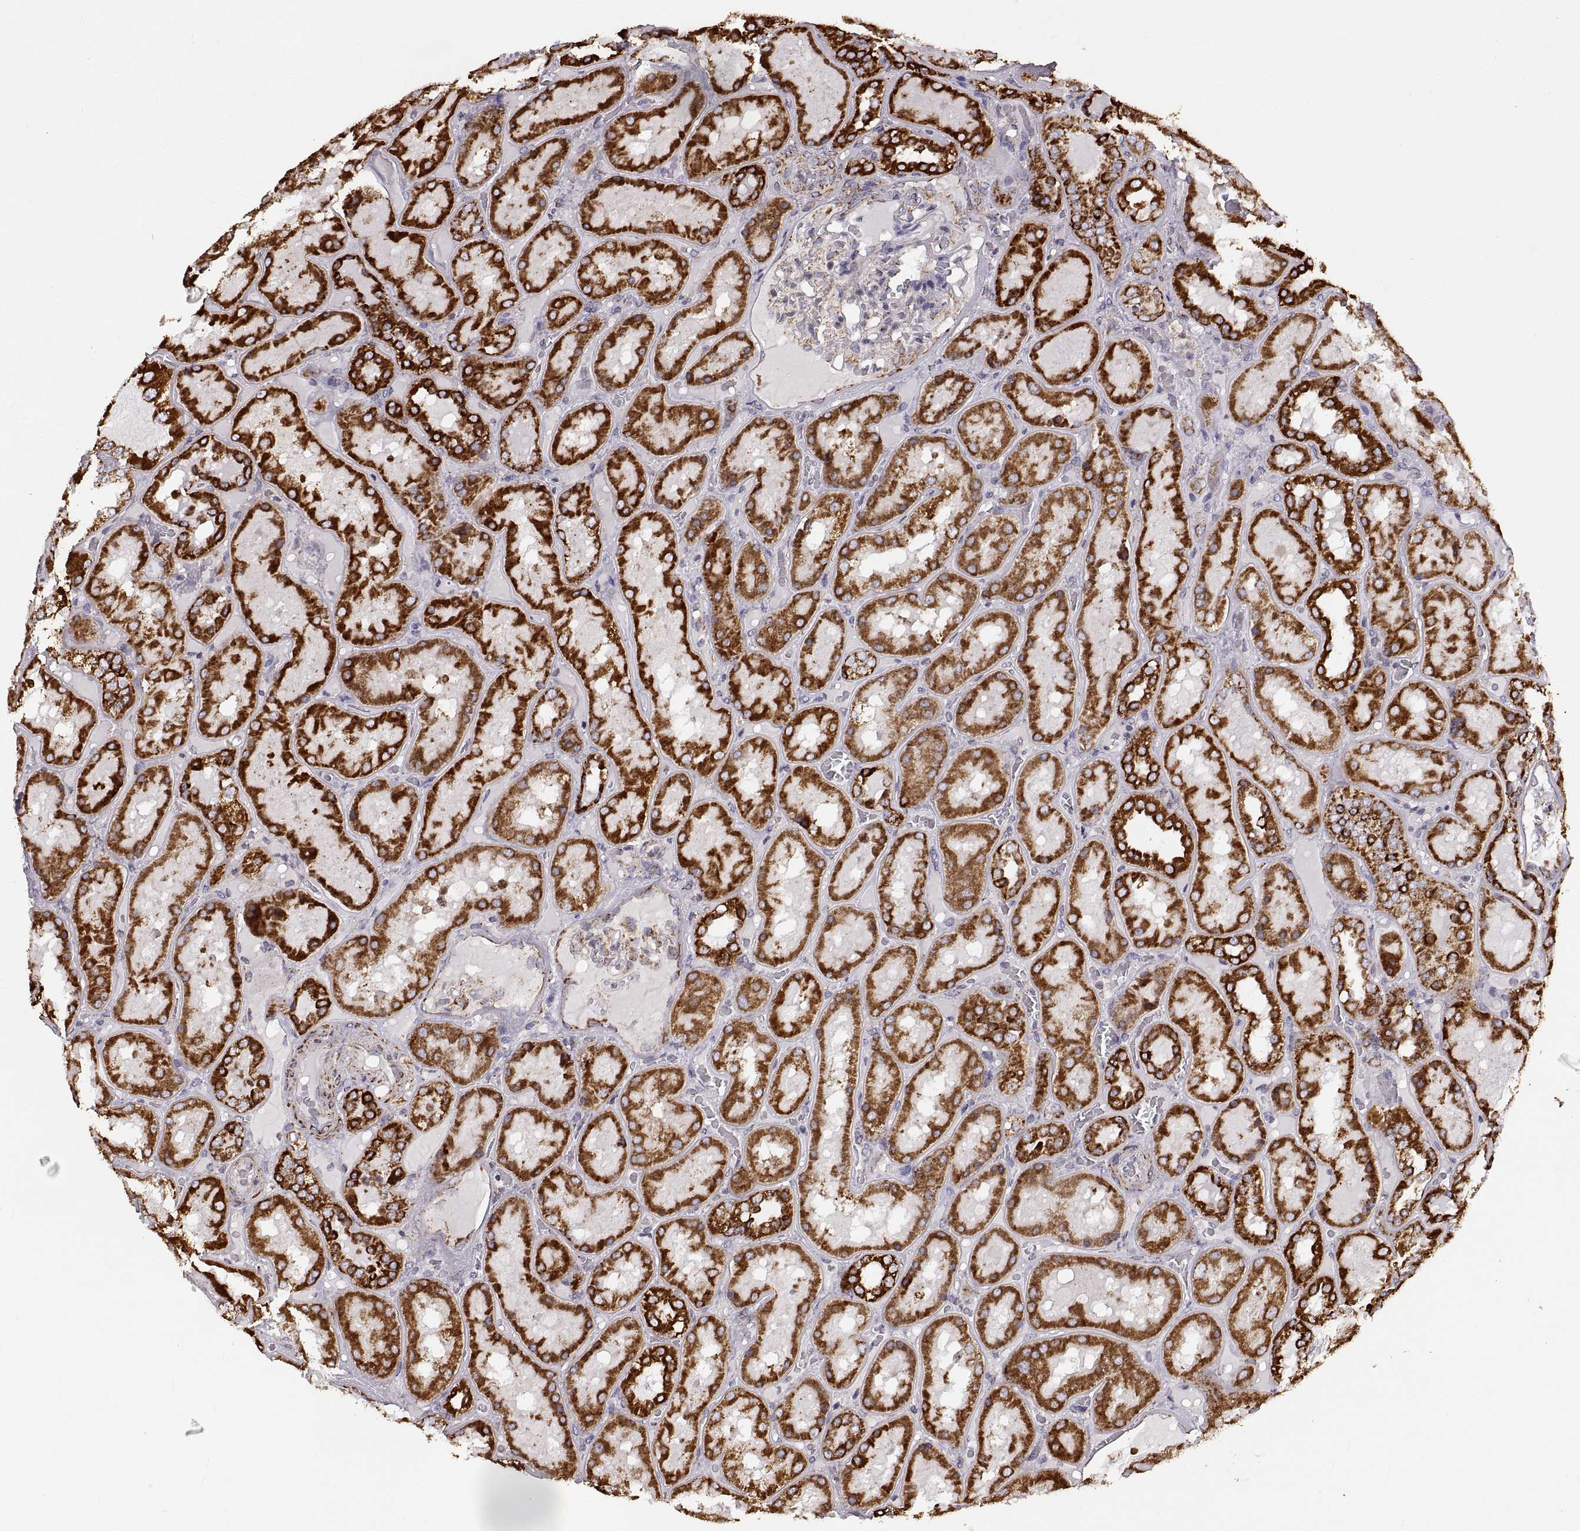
{"staining": {"intensity": "moderate", "quantity": "25%-75%", "location": "cytoplasmic/membranous"}, "tissue": "kidney", "cell_type": "Cells in glomeruli", "image_type": "normal", "snomed": [{"axis": "morphology", "description": "Normal tissue, NOS"}, {"axis": "topography", "description": "Kidney"}], "caption": "DAB (3,3'-diaminobenzidine) immunohistochemical staining of benign kidney demonstrates moderate cytoplasmic/membranous protein expression in approximately 25%-75% of cells in glomeruli. The staining was performed using DAB (3,3'-diaminobenzidine) to visualize the protein expression in brown, while the nuclei were stained in blue with hematoxylin (Magnification: 20x).", "gene": "ARSD", "patient": {"sex": "male", "age": 73}}